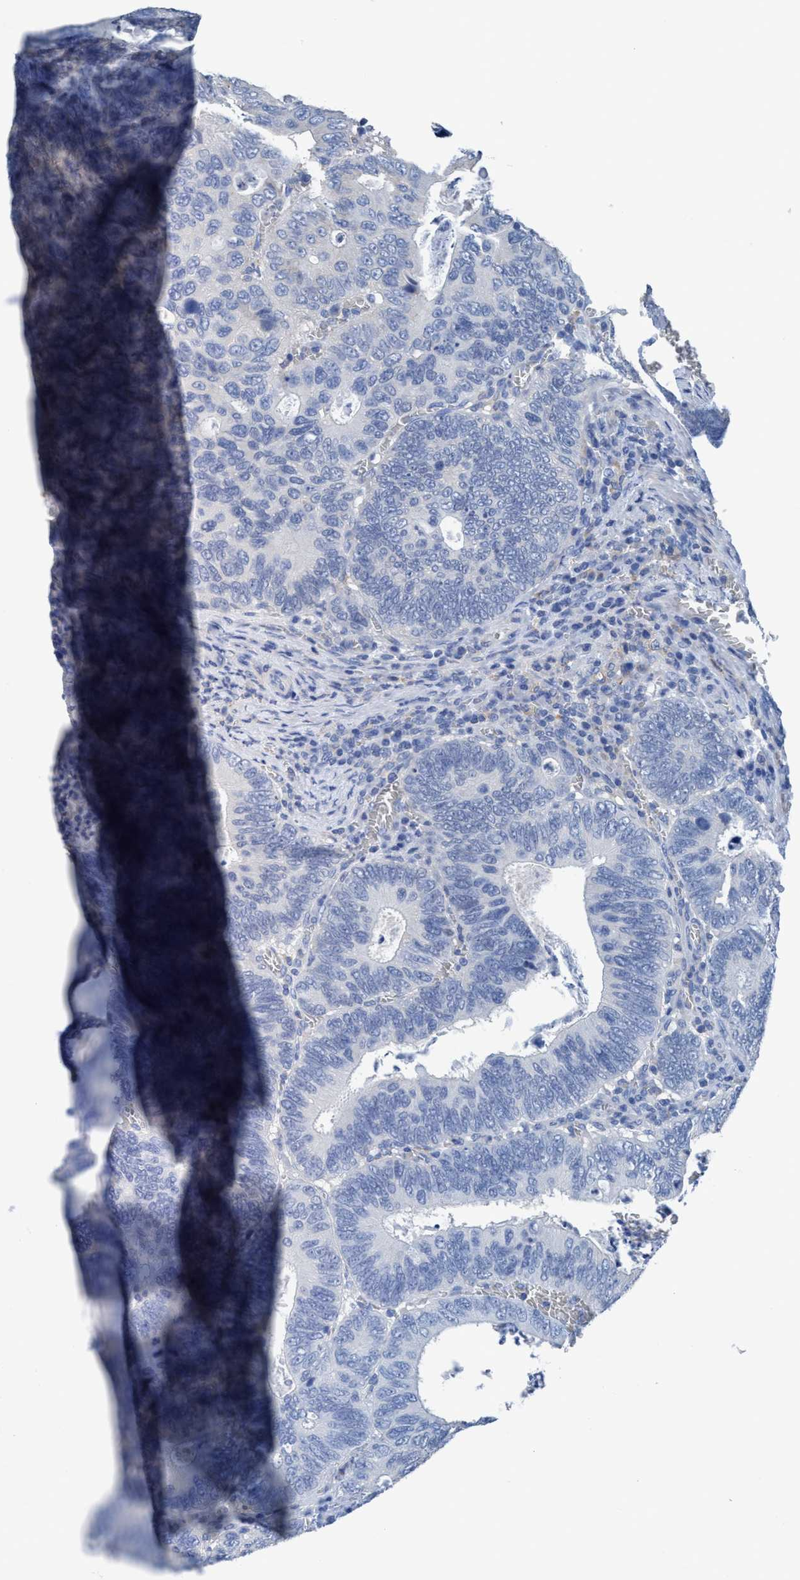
{"staining": {"intensity": "negative", "quantity": "none", "location": "none"}, "tissue": "colorectal cancer", "cell_type": "Tumor cells", "image_type": "cancer", "snomed": [{"axis": "morphology", "description": "Inflammation, NOS"}, {"axis": "morphology", "description": "Adenocarcinoma, NOS"}, {"axis": "topography", "description": "Colon"}], "caption": "This is a image of immunohistochemistry (IHC) staining of colorectal adenocarcinoma, which shows no positivity in tumor cells.", "gene": "DNAI1", "patient": {"sex": "male", "age": 72}}